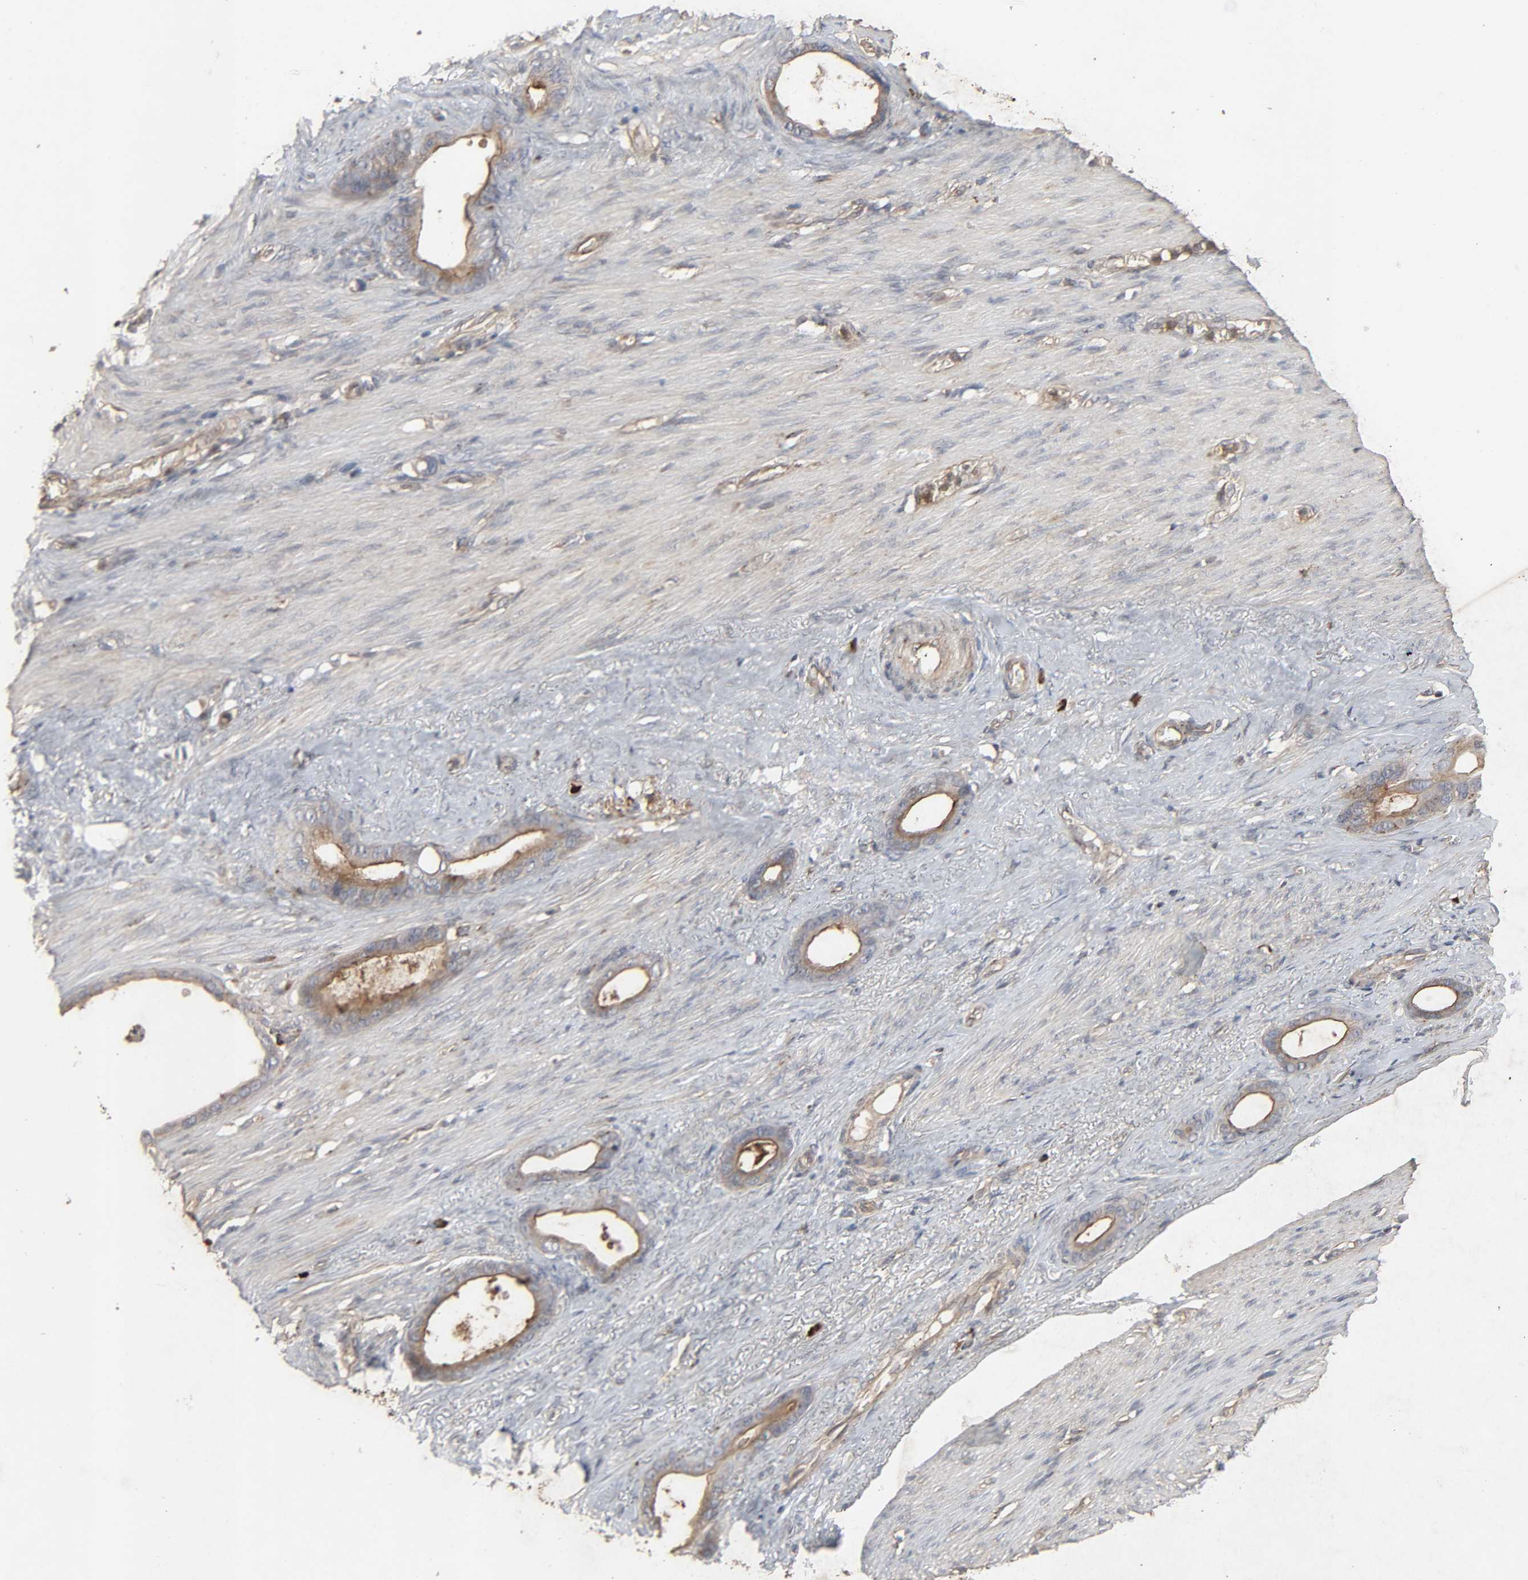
{"staining": {"intensity": "weak", "quantity": ">75%", "location": "cytoplasmic/membranous"}, "tissue": "stomach cancer", "cell_type": "Tumor cells", "image_type": "cancer", "snomed": [{"axis": "morphology", "description": "Adenocarcinoma, NOS"}, {"axis": "topography", "description": "Stomach"}], "caption": "High-magnification brightfield microscopy of stomach adenocarcinoma stained with DAB (brown) and counterstained with hematoxylin (blue). tumor cells exhibit weak cytoplasmic/membranous expression is seen in about>75% of cells. (DAB (3,3'-diaminobenzidine) IHC, brown staining for protein, blue staining for nuclei).", "gene": "ADCY4", "patient": {"sex": "female", "age": 75}}